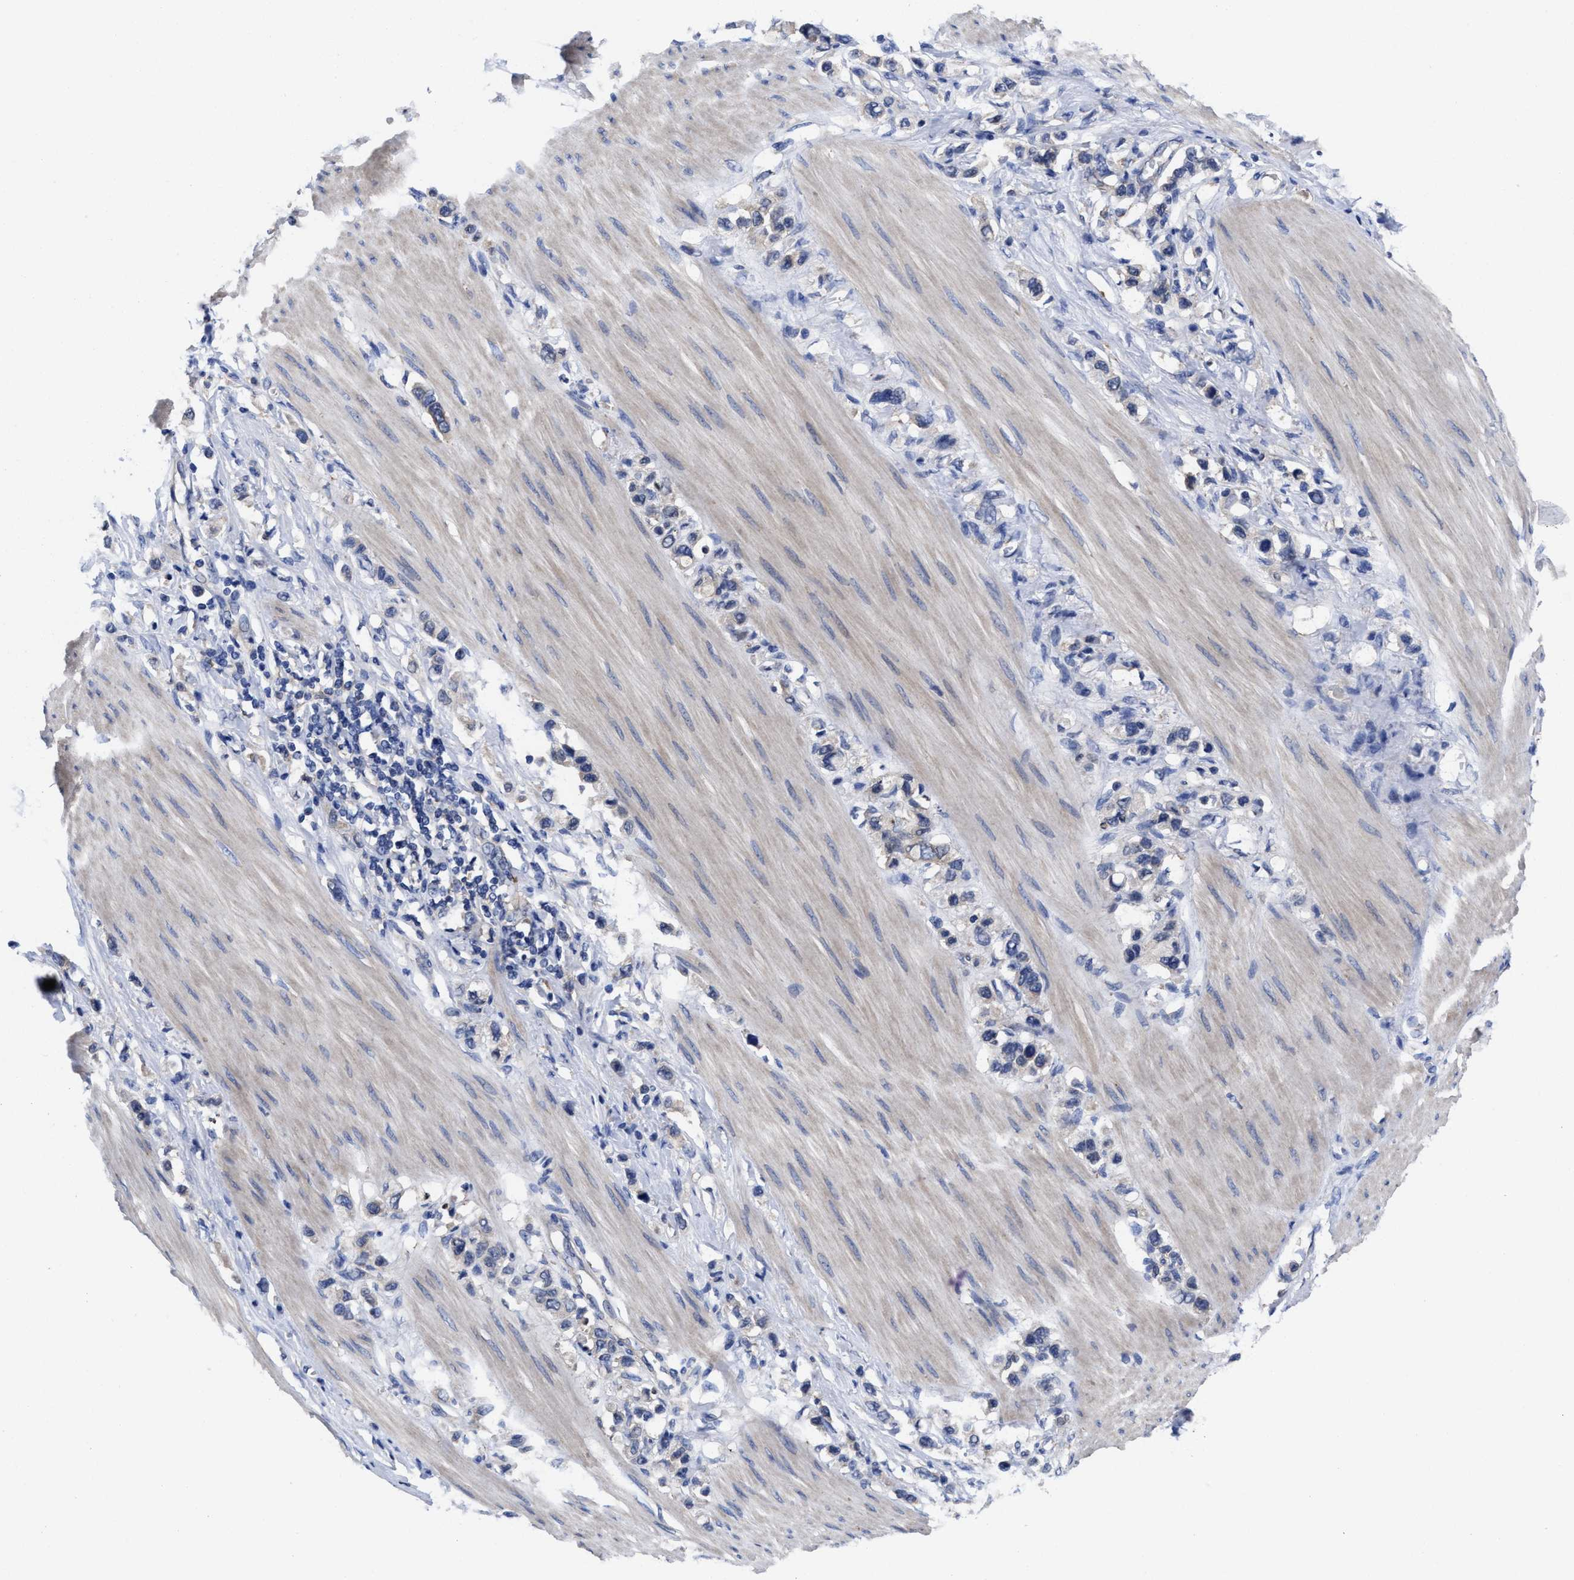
{"staining": {"intensity": "negative", "quantity": "none", "location": "none"}, "tissue": "stomach cancer", "cell_type": "Tumor cells", "image_type": "cancer", "snomed": [{"axis": "morphology", "description": "Adenocarcinoma, NOS"}, {"axis": "topography", "description": "Stomach"}], "caption": "DAB immunohistochemical staining of stomach cancer displays no significant expression in tumor cells. (DAB IHC with hematoxylin counter stain).", "gene": "TXNDC17", "patient": {"sex": "female", "age": 65}}